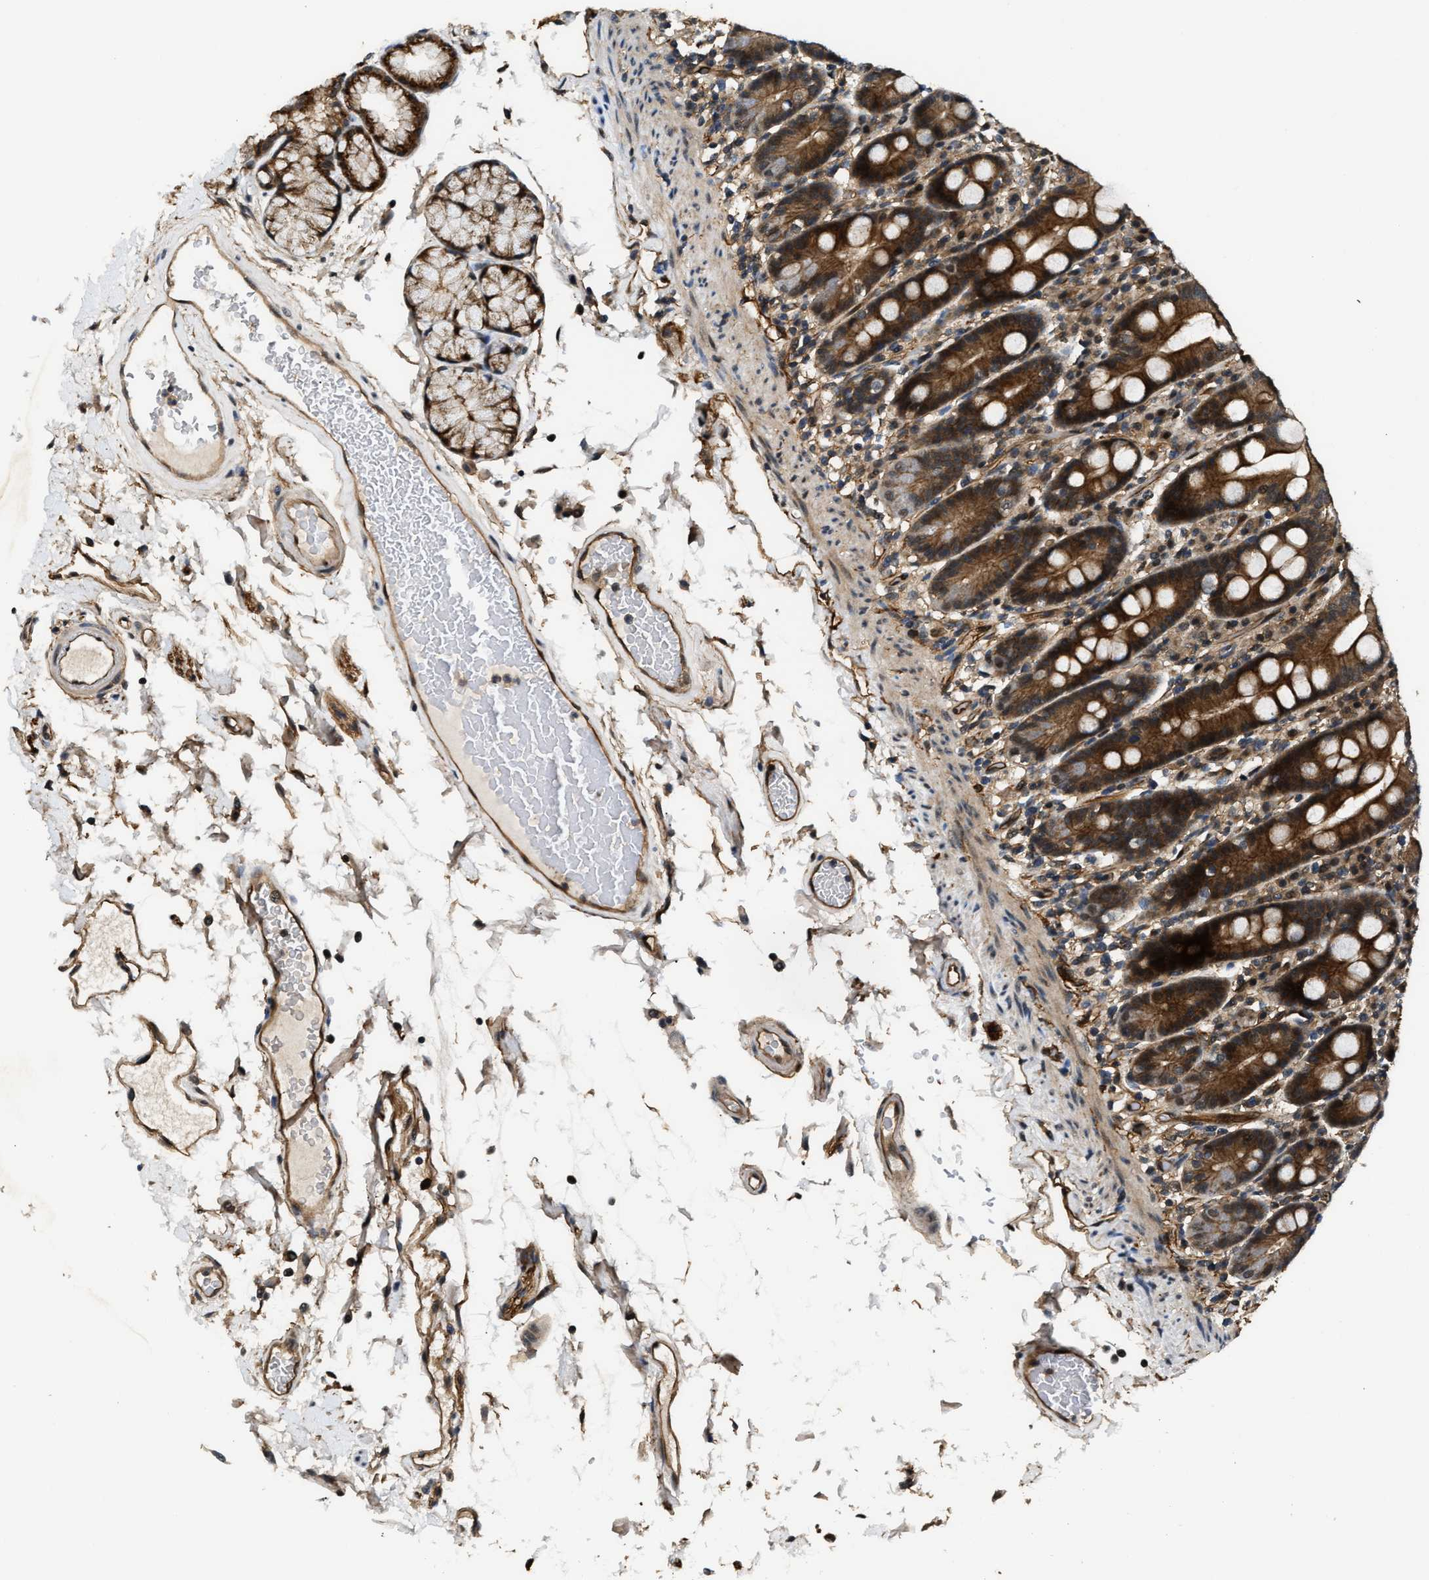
{"staining": {"intensity": "strong", "quantity": ">75%", "location": "cytoplasmic/membranous"}, "tissue": "duodenum", "cell_type": "Glandular cells", "image_type": "normal", "snomed": [{"axis": "morphology", "description": "Normal tissue, NOS"}, {"axis": "topography", "description": "Small intestine, NOS"}], "caption": "Protein staining of unremarkable duodenum demonstrates strong cytoplasmic/membranous expression in about >75% of glandular cells. The protein is stained brown, and the nuclei are stained in blue (DAB IHC with brightfield microscopy, high magnification).", "gene": "COPS2", "patient": {"sex": "female", "age": 71}}